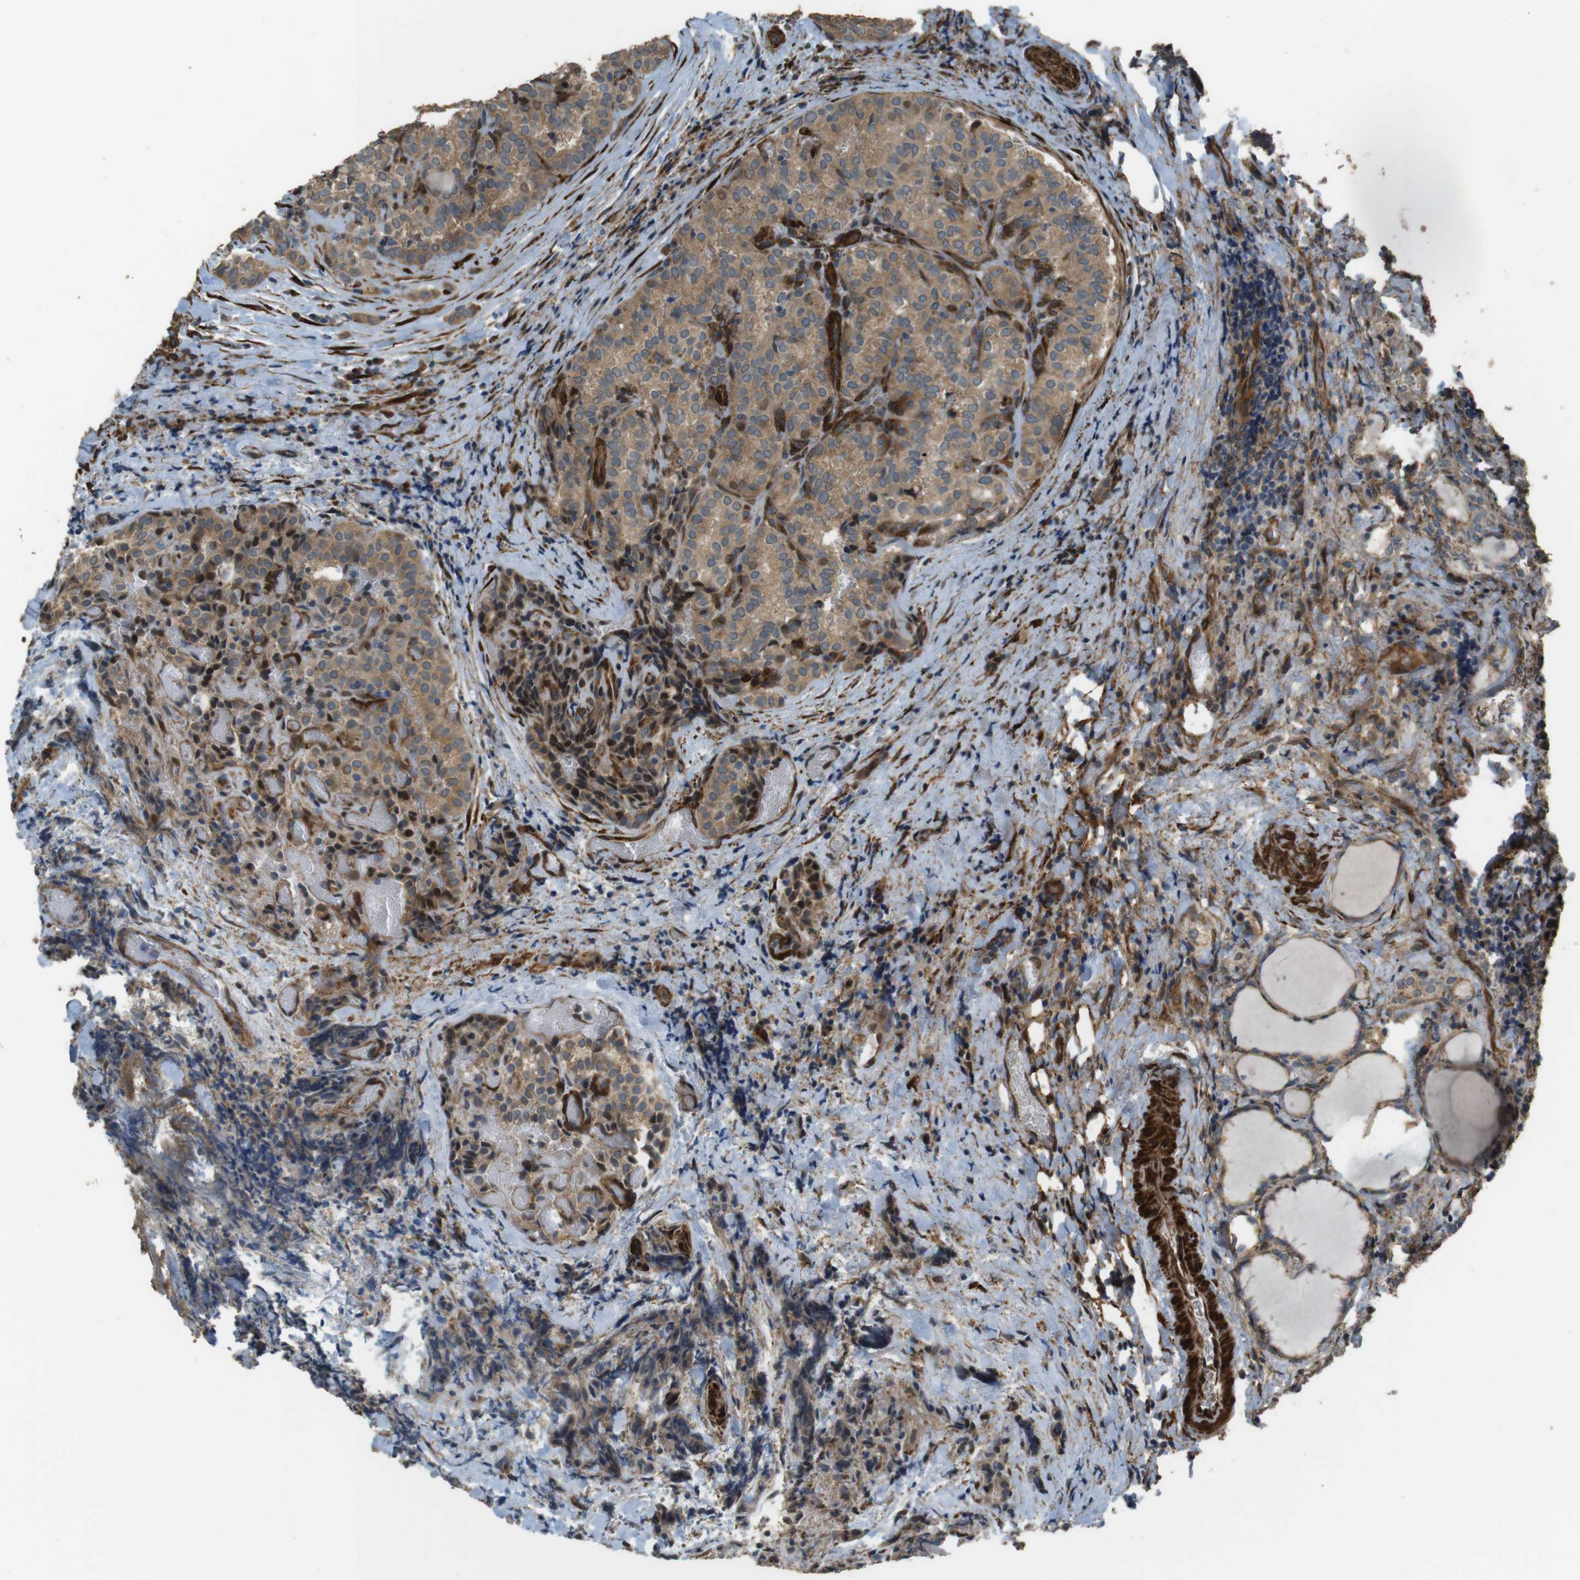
{"staining": {"intensity": "moderate", "quantity": ">75%", "location": "cytoplasmic/membranous"}, "tissue": "thyroid cancer", "cell_type": "Tumor cells", "image_type": "cancer", "snomed": [{"axis": "morphology", "description": "Normal tissue, NOS"}, {"axis": "morphology", "description": "Papillary adenocarcinoma, NOS"}, {"axis": "topography", "description": "Thyroid gland"}], "caption": "An image showing moderate cytoplasmic/membranous expression in about >75% of tumor cells in papillary adenocarcinoma (thyroid), as visualized by brown immunohistochemical staining.", "gene": "MSRB3", "patient": {"sex": "female", "age": 30}}